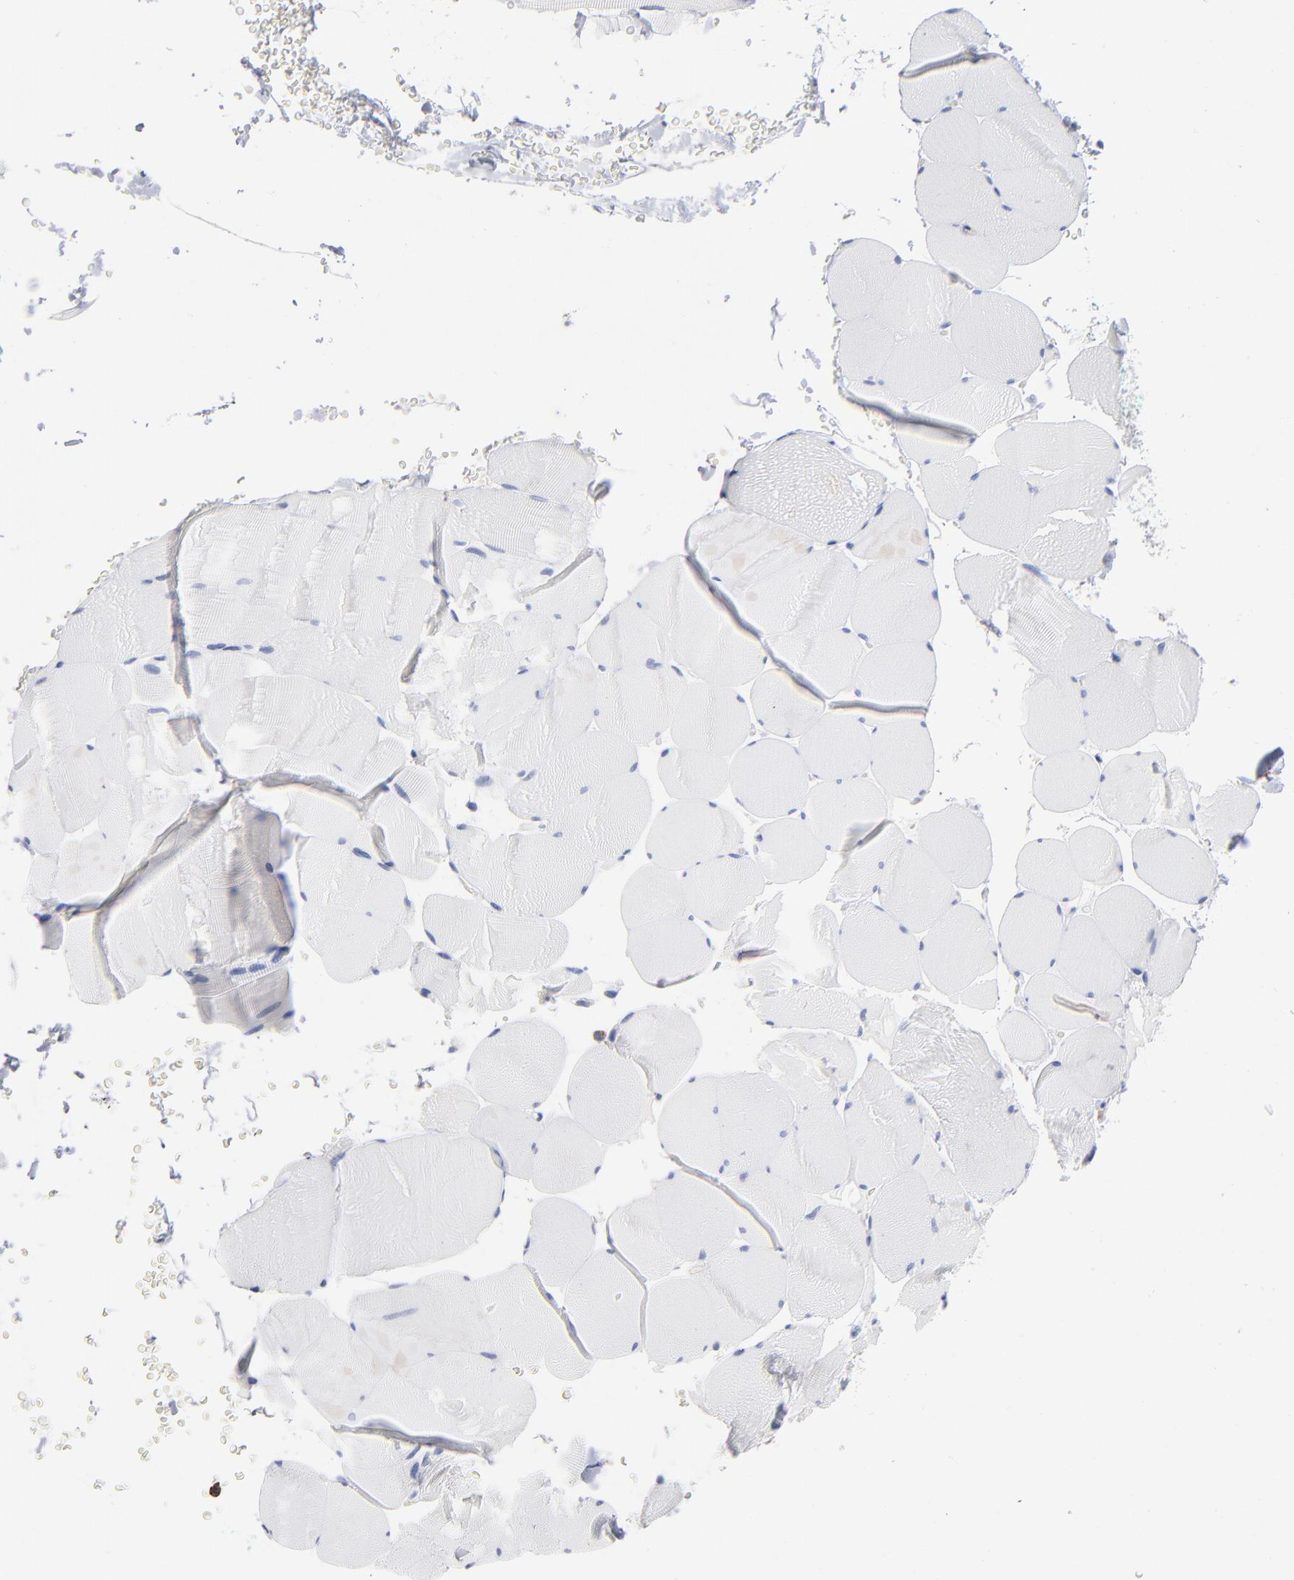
{"staining": {"intensity": "negative", "quantity": "none", "location": "none"}, "tissue": "skeletal muscle", "cell_type": "Myocytes", "image_type": "normal", "snomed": [{"axis": "morphology", "description": "Normal tissue, NOS"}, {"axis": "topography", "description": "Skeletal muscle"}], "caption": "DAB immunohistochemical staining of normal skeletal muscle exhibits no significant positivity in myocytes. (DAB (3,3'-diaminobenzidine) immunohistochemistry with hematoxylin counter stain).", "gene": "CD180", "patient": {"sex": "male", "age": 62}}